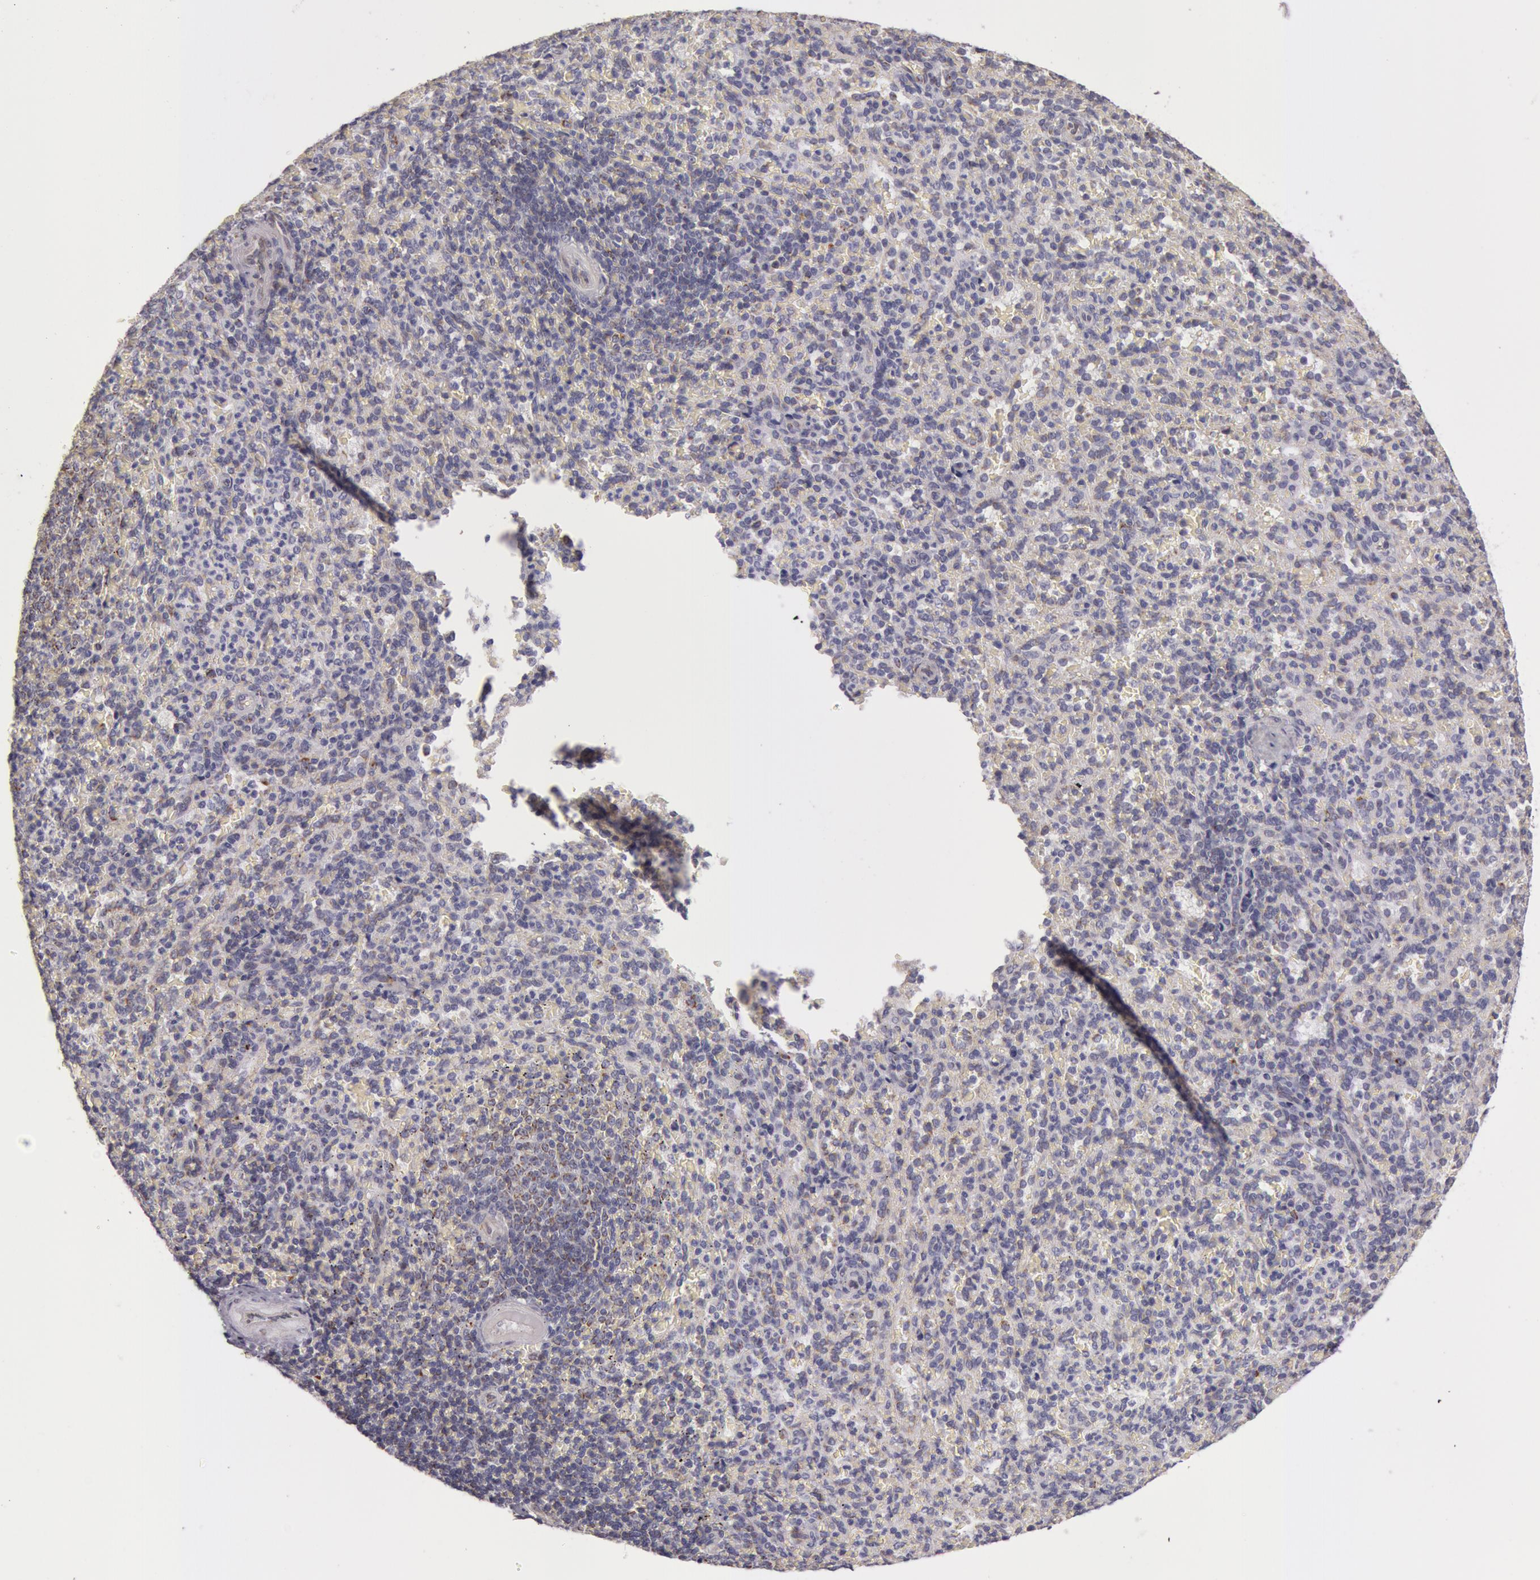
{"staining": {"intensity": "negative", "quantity": "none", "location": "none"}, "tissue": "spleen", "cell_type": "Cells in red pulp", "image_type": "normal", "snomed": [{"axis": "morphology", "description": "Normal tissue, NOS"}, {"axis": "topography", "description": "Spleen"}], "caption": "Image shows no protein staining in cells in red pulp of benign spleen.", "gene": "KRT18", "patient": {"sex": "female", "age": 21}}